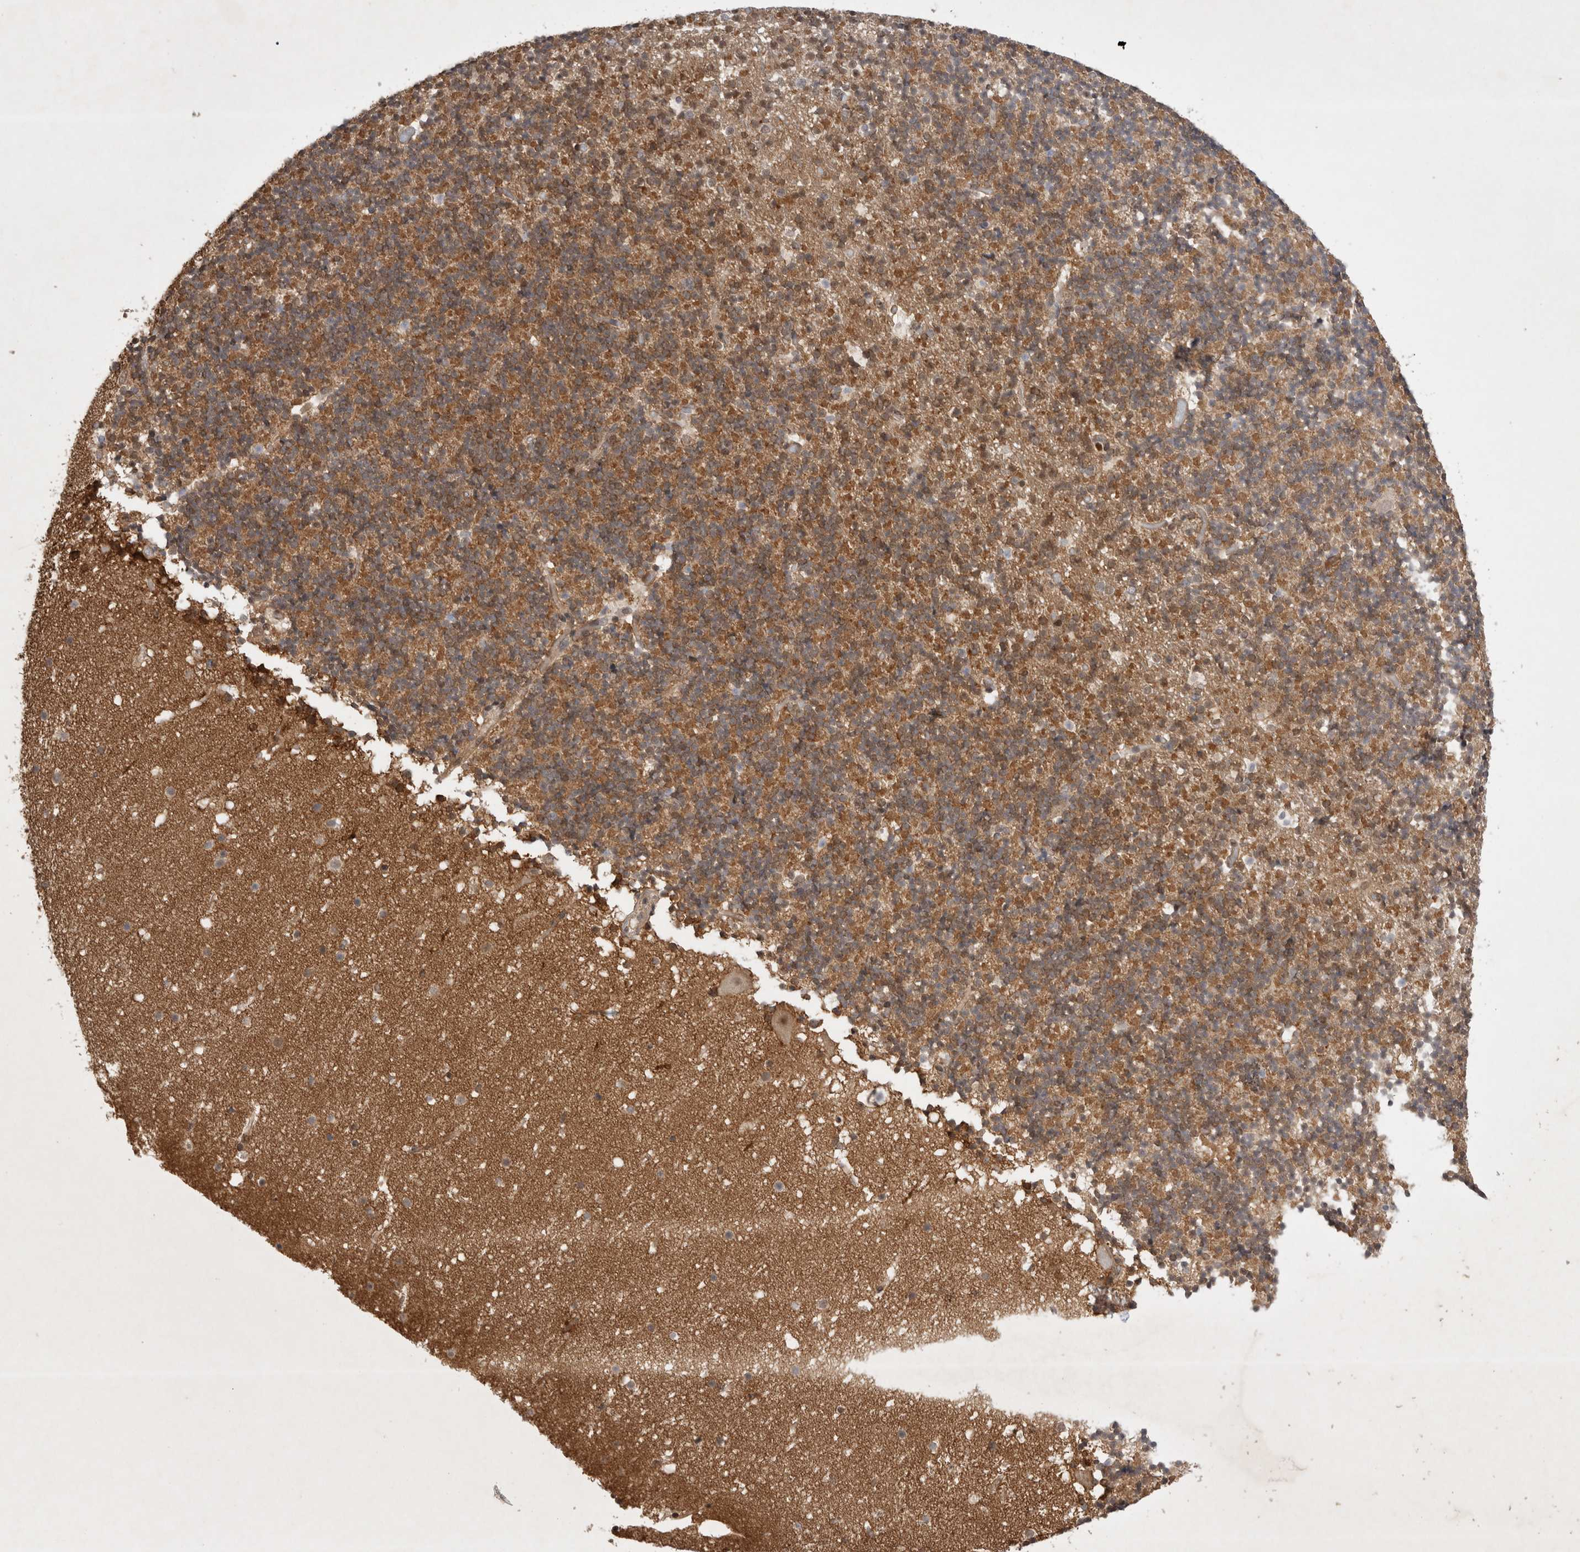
{"staining": {"intensity": "weak", "quantity": "<25%", "location": "cytoplasmic/membranous"}, "tissue": "cerebellum", "cell_type": "Cells in granular layer", "image_type": "normal", "snomed": [{"axis": "morphology", "description": "Normal tissue, NOS"}, {"axis": "topography", "description": "Cerebellum"}], "caption": "Immunohistochemical staining of normal cerebellum reveals no significant expression in cells in granular layer. The staining is performed using DAB brown chromogen with nuclei counter-stained in using hematoxylin.", "gene": "WIPF2", "patient": {"sex": "male", "age": 57}}